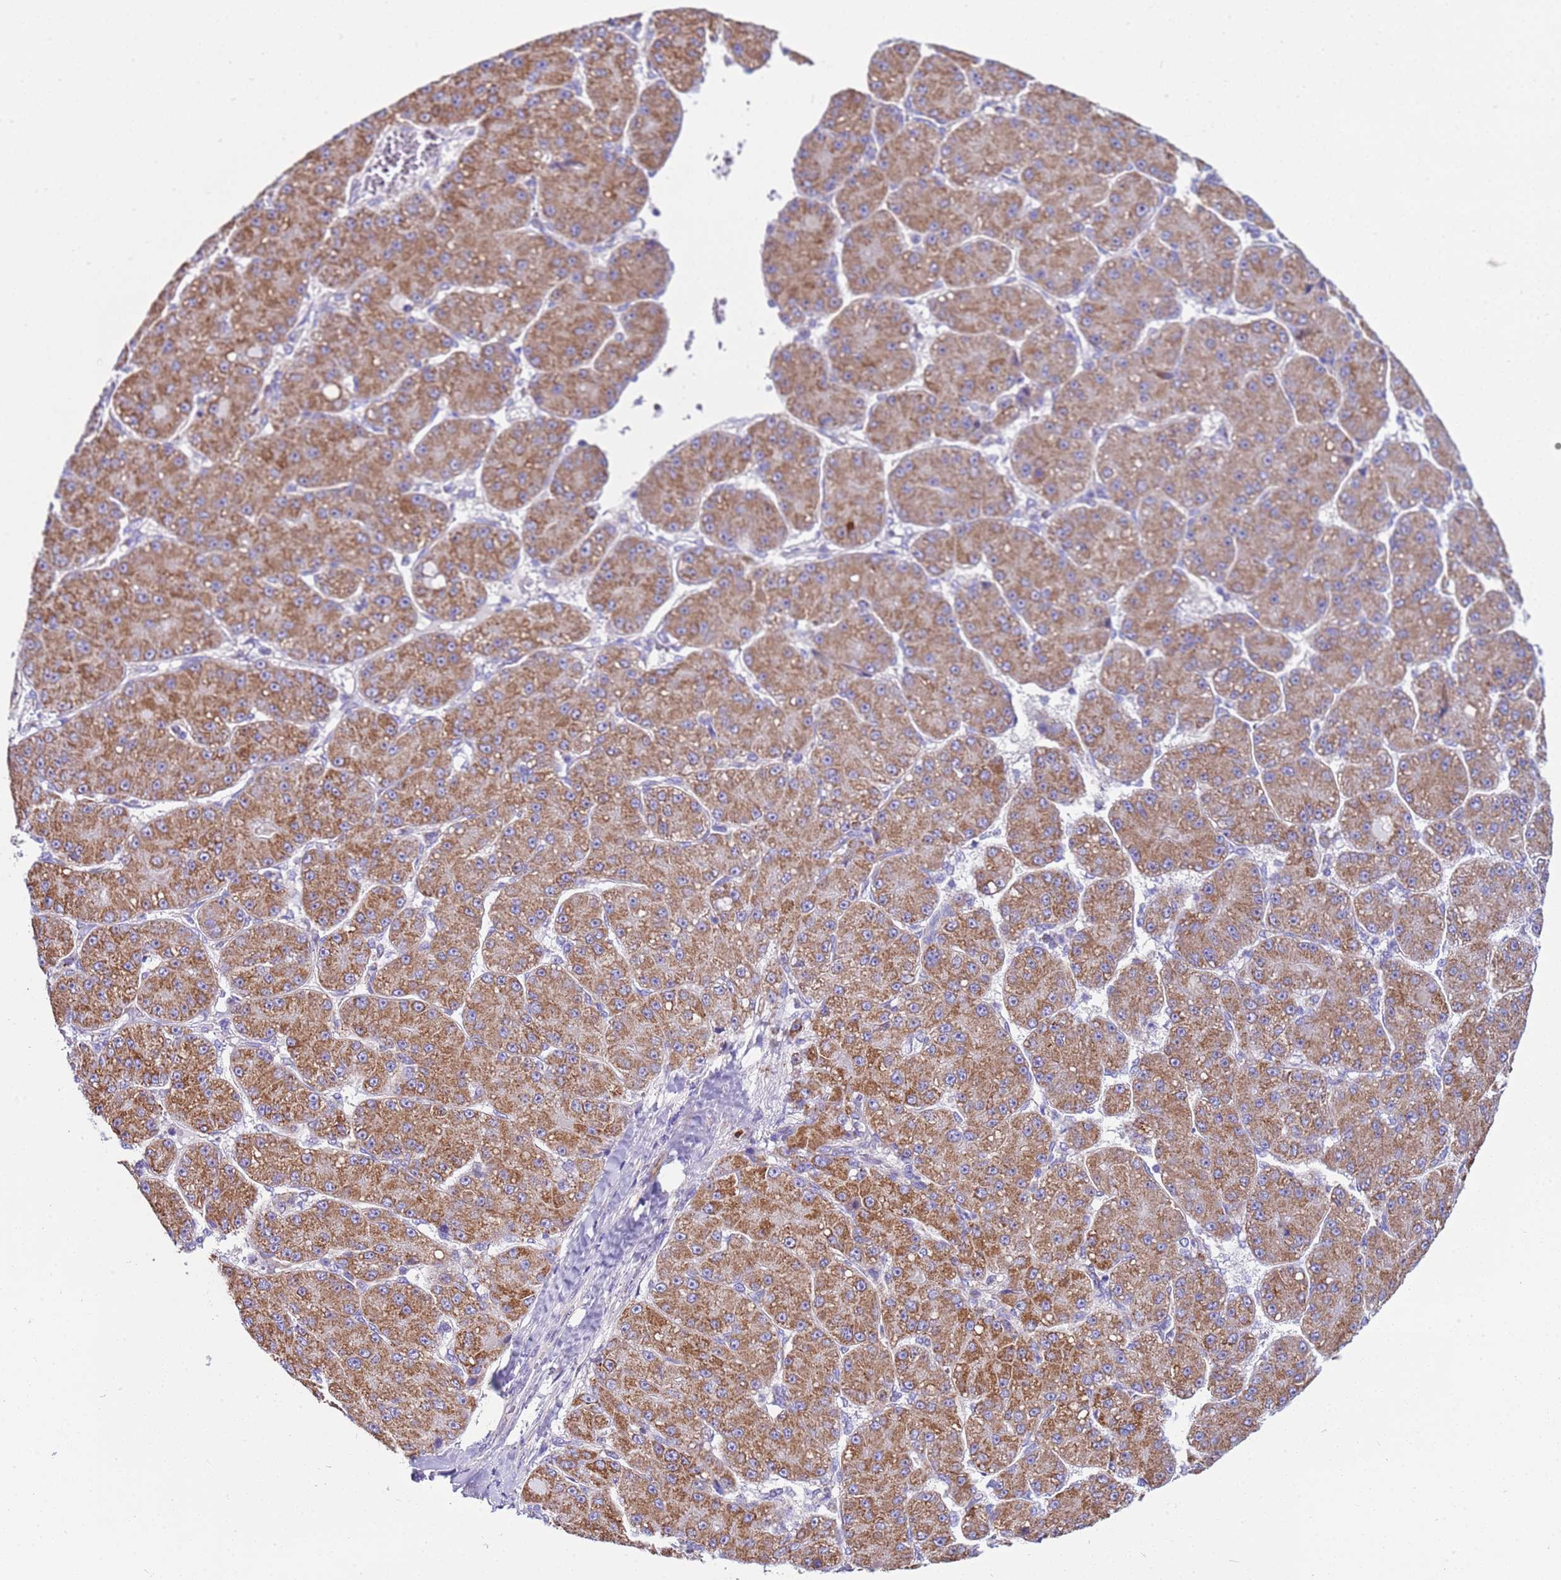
{"staining": {"intensity": "moderate", "quantity": ">75%", "location": "cytoplasmic/membranous"}, "tissue": "liver cancer", "cell_type": "Tumor cells", "image_type": "cancer", "snomed": [{"axis": "morphology", "description": "Carcinoma, Hepatocellular, NOS"}, {"axis": "topography", "description": "Liver"}], "caption": "This is an image of immunohistochemistry (IHC) staining of liver hepatocellular carcinoma, which shows moderate expression in the cytoplasmic/membranous of tumor cells.", "gene": "RNF165", "patient": {"sex": "male", "age": 67}}